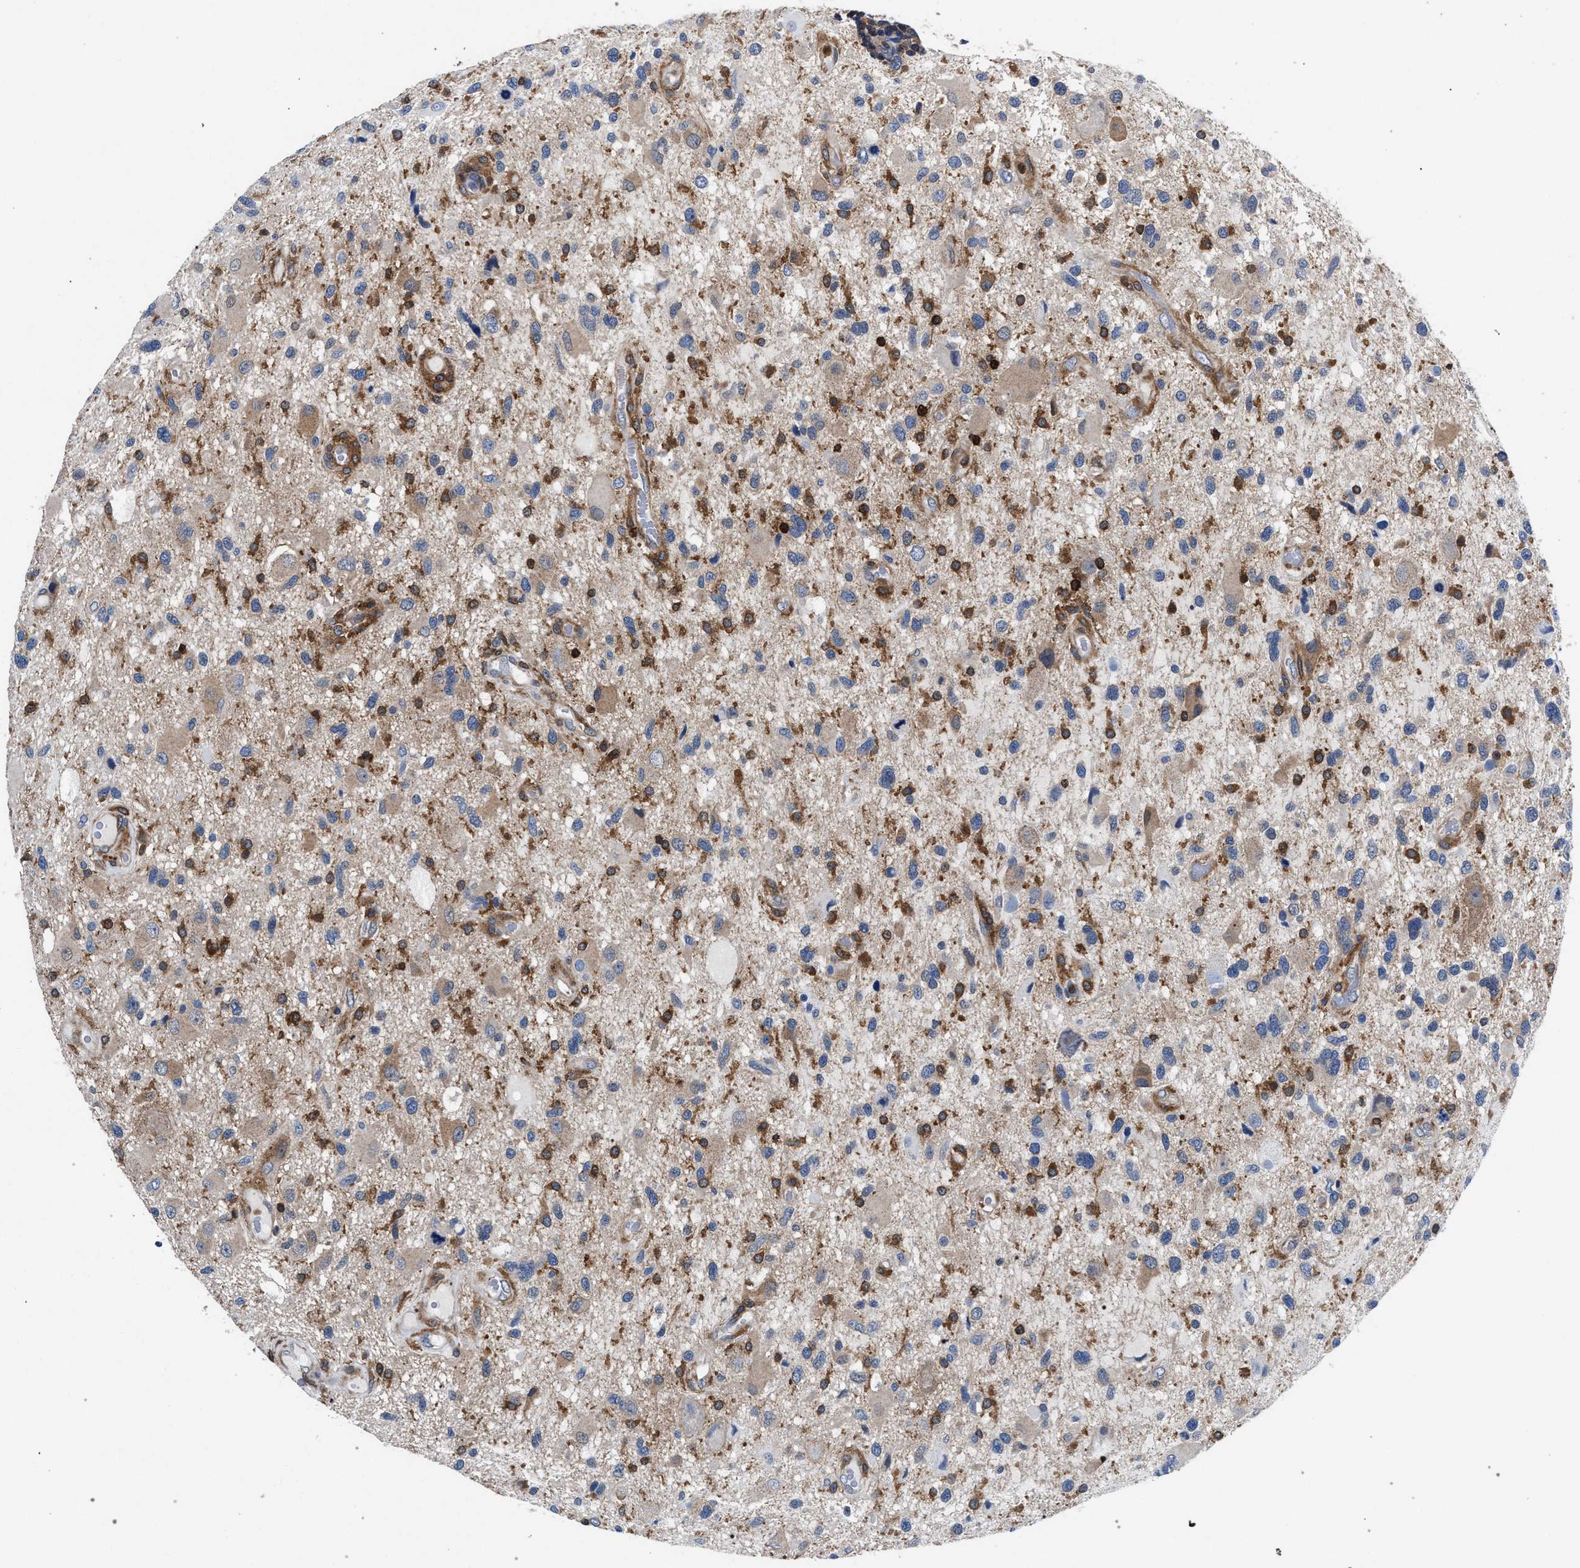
{"staining": {"intensity": "weak", "quantity": "25%-75%", "location": "cytoplasmic/membranous"}, "tissue": "glioma", "cell_type": "Tumor cells", "image_type": "cancer", "snomed": [{"axis": "morphology", "description": "Glioma, malignant, High grade"}, {"axis": "topography", "description": "Brain"}], "caption": "The photomicrograph displays staining of high-grade glioma (malignant), revealing weak cytoplasmic/membranous protein positivity (brown color) within tumor cells.", "gene": "LASP1", "patient": {"sex": "male", "age": 33}}